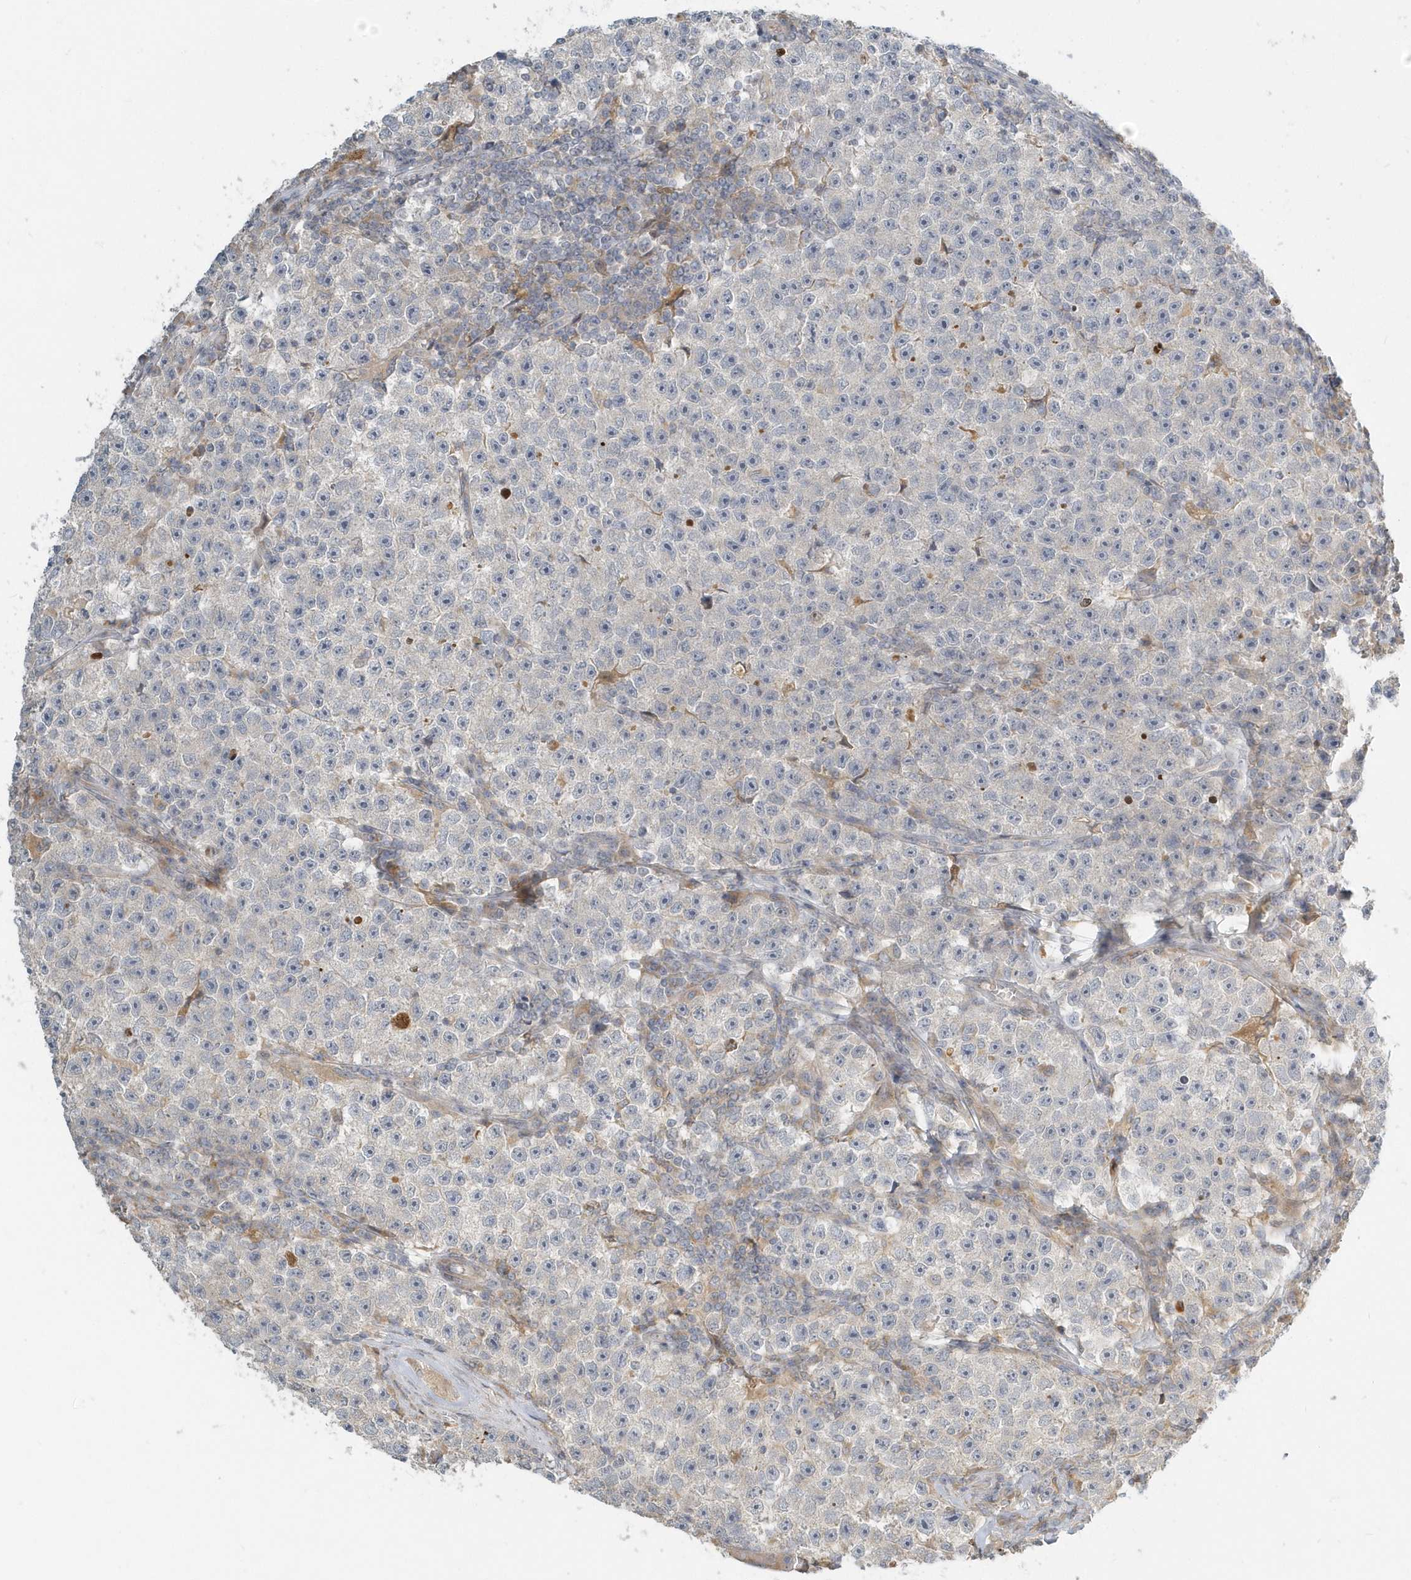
{"staining": {"intensity": "negative", "quantity": "none", "location": "none"}, "tissue": "testis cancer", "cell_type": "Tumor cells", "image_type": "cancer", "snomed": [{"axis": "morphology", "description": "Seminoma, NOS"}, {"axis": "topography", "description": "Testis"}], "caption": "Testis cancer (seminoma) was stained to show a protein in brown. There is no significant expression in tumor cells.", "gene": "NAPB", "patient": {"sex": "male", "age": 22}}